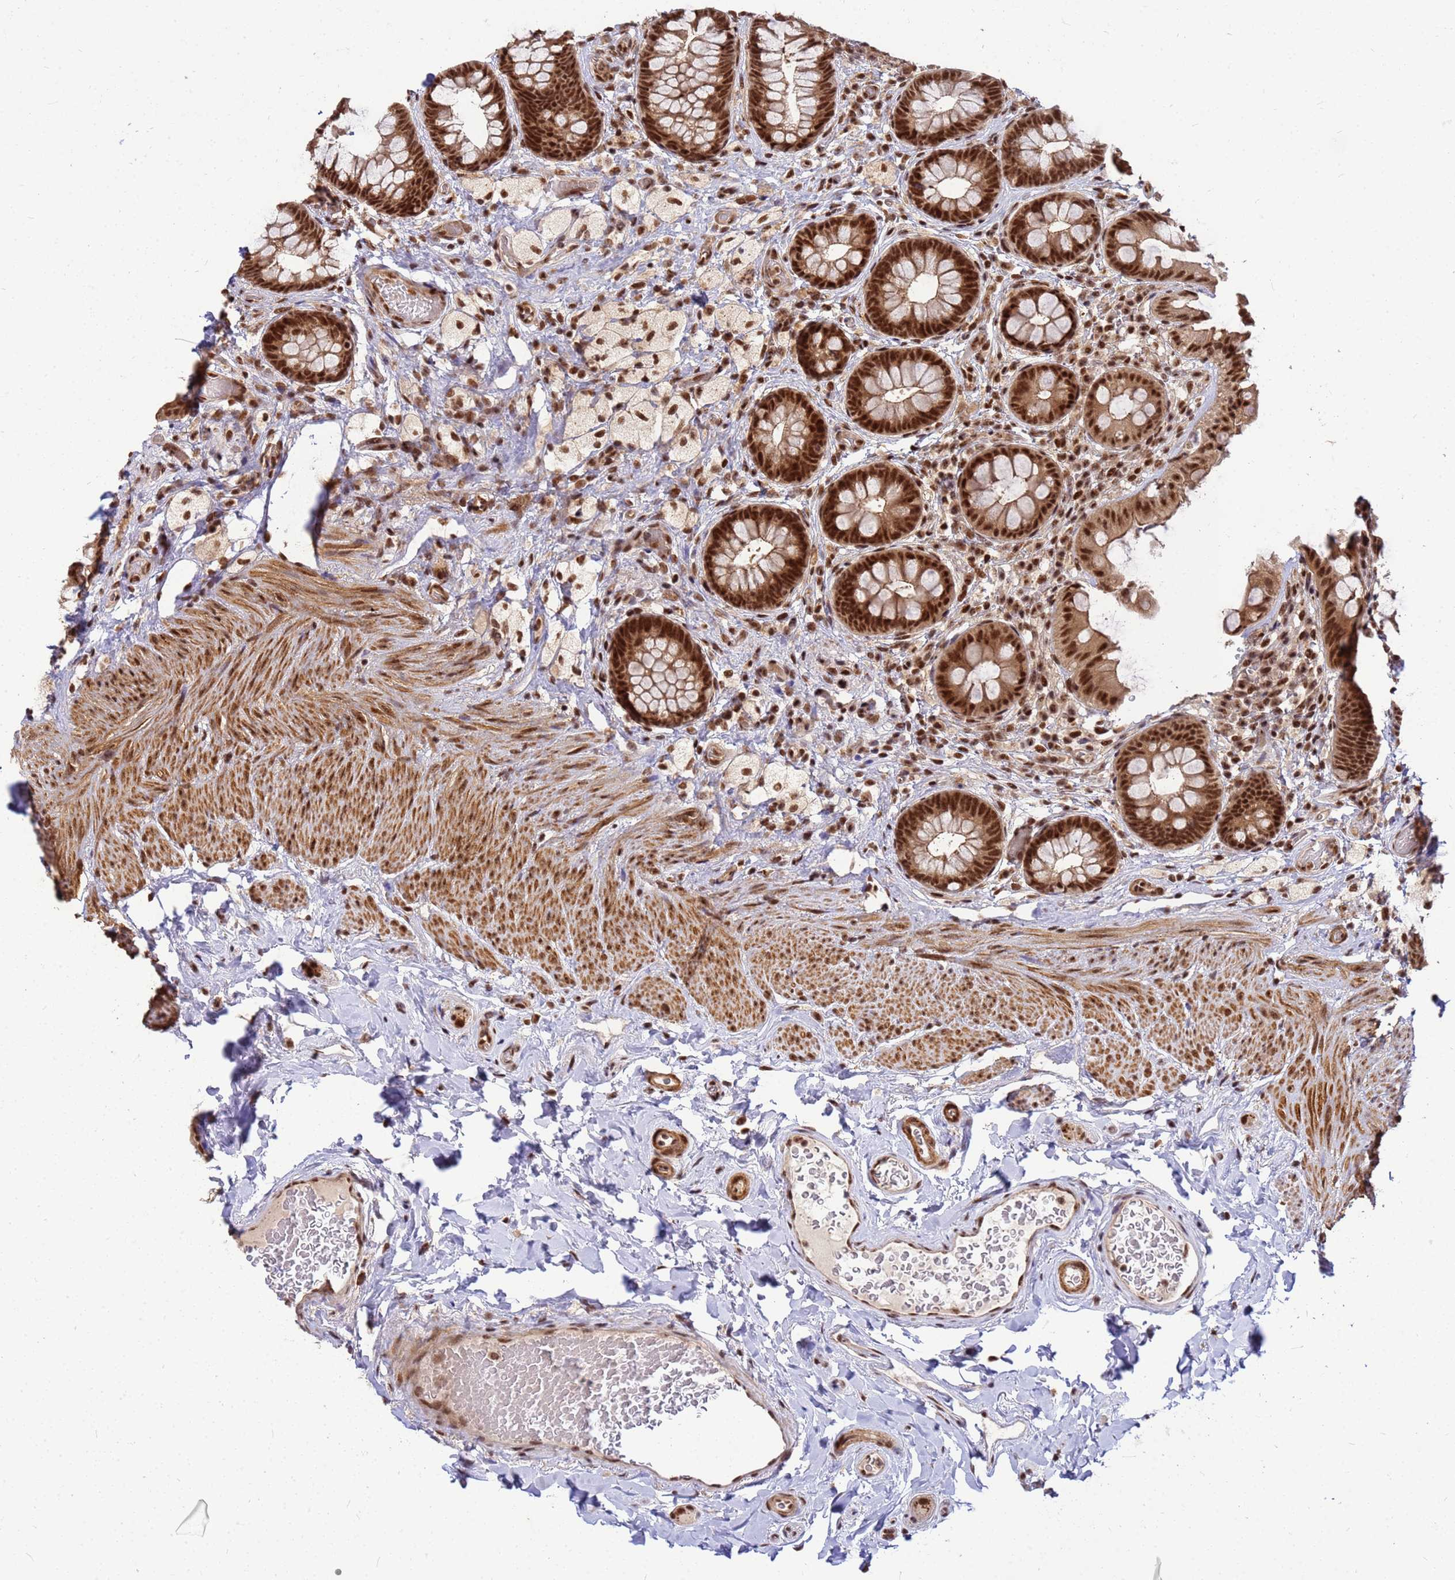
{"staining": {"intensity": "strong", "quantity": ">75%", "location": "nuclear"}, "tissue": "rectum", "cell_type": "Glandular cells", "image_type": "normal", "snomed": [{"axis": "morphology", "description": "Normal tissue, NOS"}, {"axis": "topography", "description": "Rectum"}, {"axis": "topography", "description": "Peripheral nerve tissue"}], "caption": "Immunohistochemistry (IHC) of normal human rectum reveals high levels of strong nuclear positivity in approximately >75% of glandular cells. (DAB IHC with brightfield microscopy, high magnification).", "gene": "NCBP2", "patient": {"sex": "female", "age": 69}}